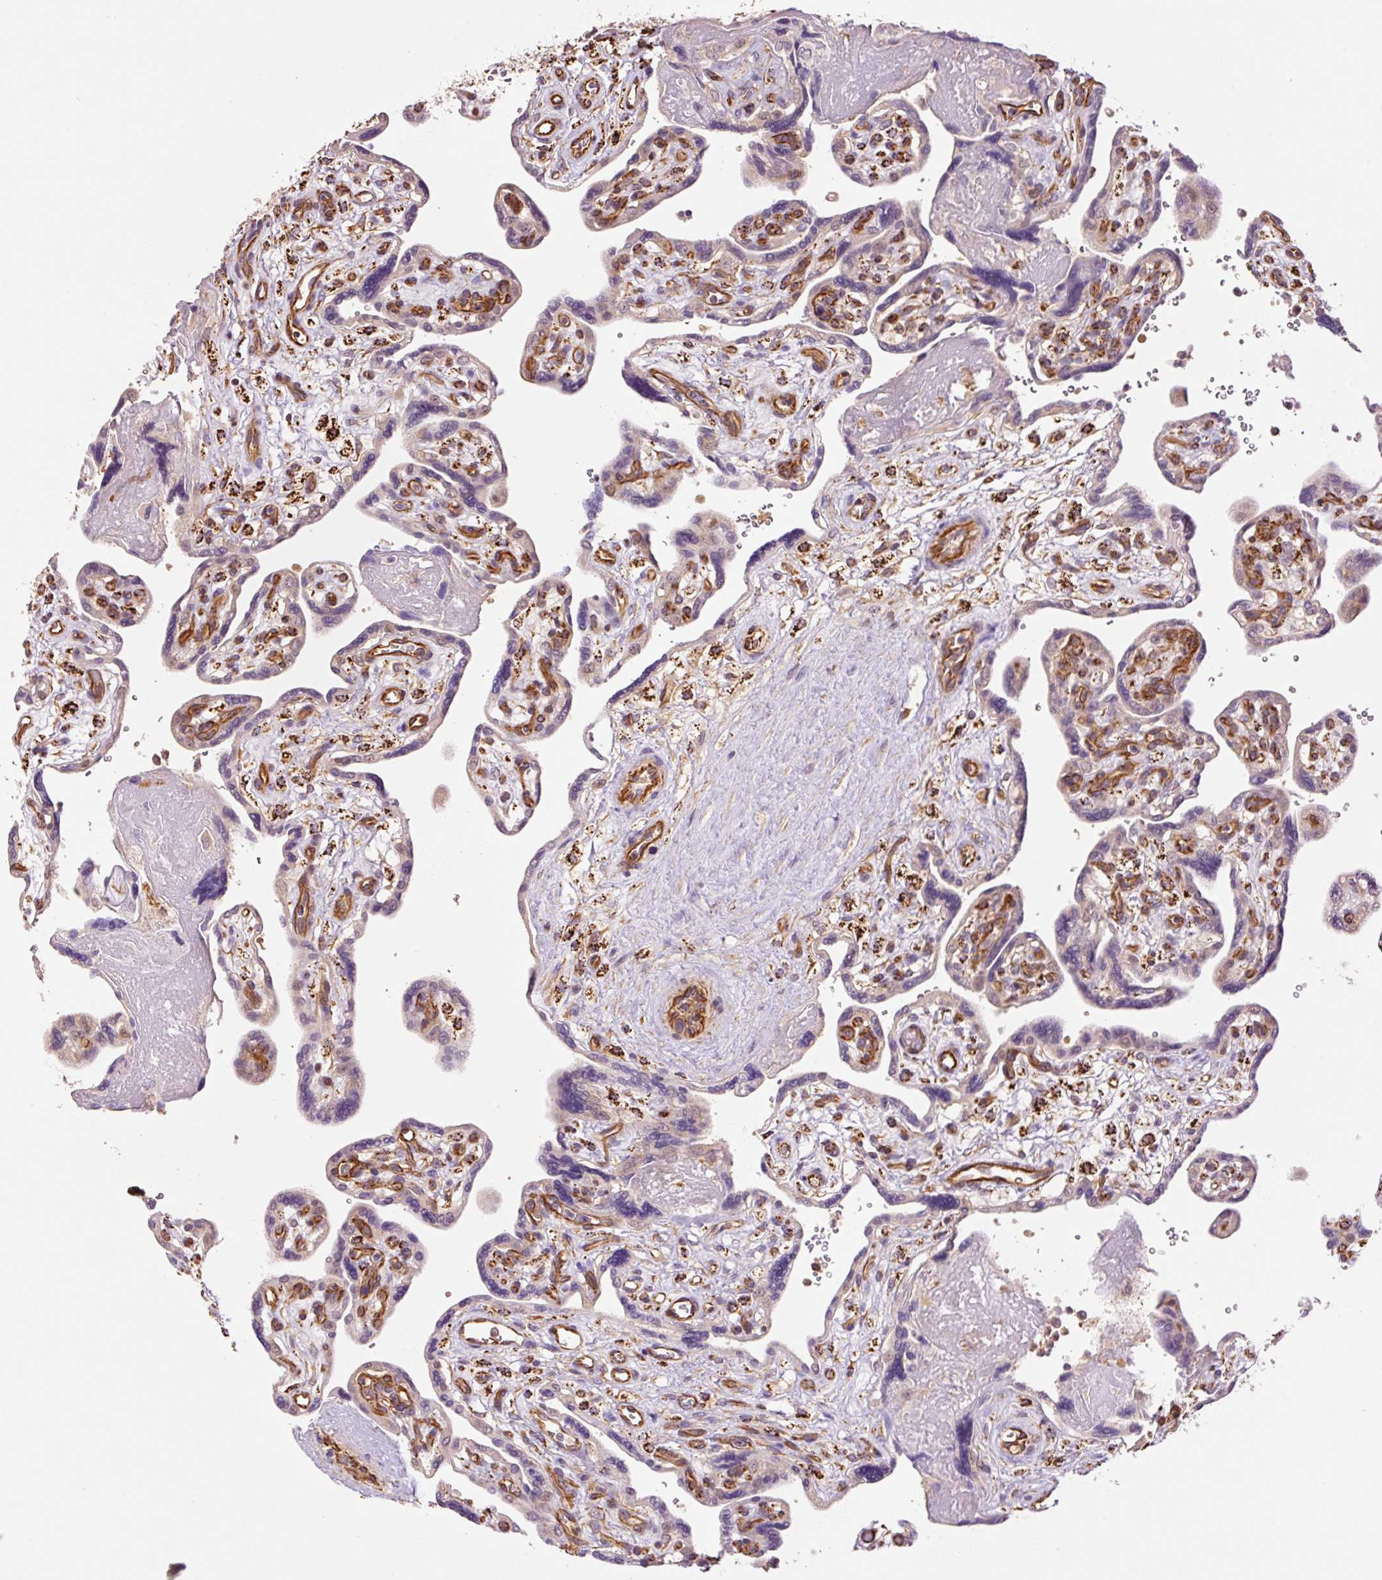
{"staining": {"intensity": "negative", "quantity": "none", "location": "none"}, "tissue": "placenta", "cell_type": "Trophoblastic cells", "image_type": "normal", "snomed": [{"axis": "morphology", "description": "Normal tissue, NOS"}, {"axis": "topography", "description": "Placenta"}], "caption": "Trophoblastic cells are negative for protein expression in unremarkable human placenta. (Brightfield microscopy of DAB (3,3'-diaminobenzidine) immunohistochemistry at high magnification).", "gene": "PCK2", "patient": {"sex": "female", "age": 39}}